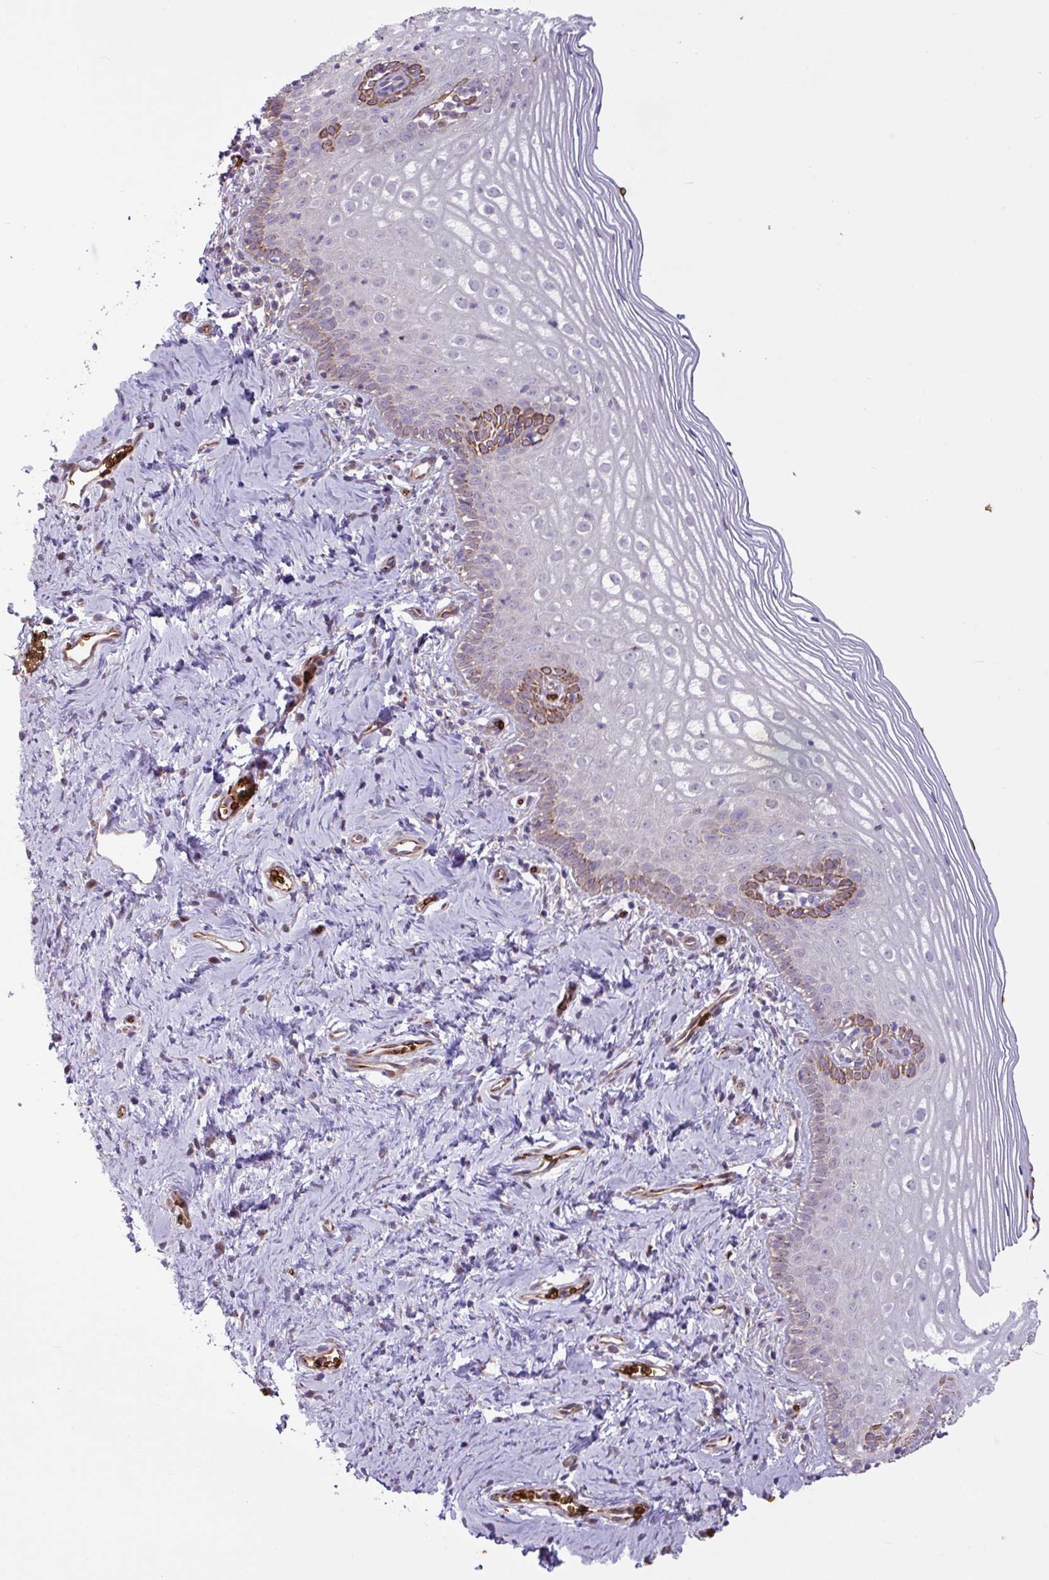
{"staining": {"intensity": "weak", "quantity": "25%-75%", "location": "cytoplasmic/membranous"}, "tissue": "cervix", "cell_type": "Glandular cells", "image_type": "normal", "snomed": [{"axis": "morphology", "description": "Normal tissue, NOS"}, {"axis": "topography", "description": "Cervix"}], "caption": "Cervix was stained to show a protein in brown. There is low levels of weak cytoplasmic/membranous expression in about 25%-75% of glandular cells. Immunohistochemistry stains the protein of interest in brown and the nuclei are stained blue.", "gene": "RAD21L1", "patient": {"sex": "female", "age": 44}}